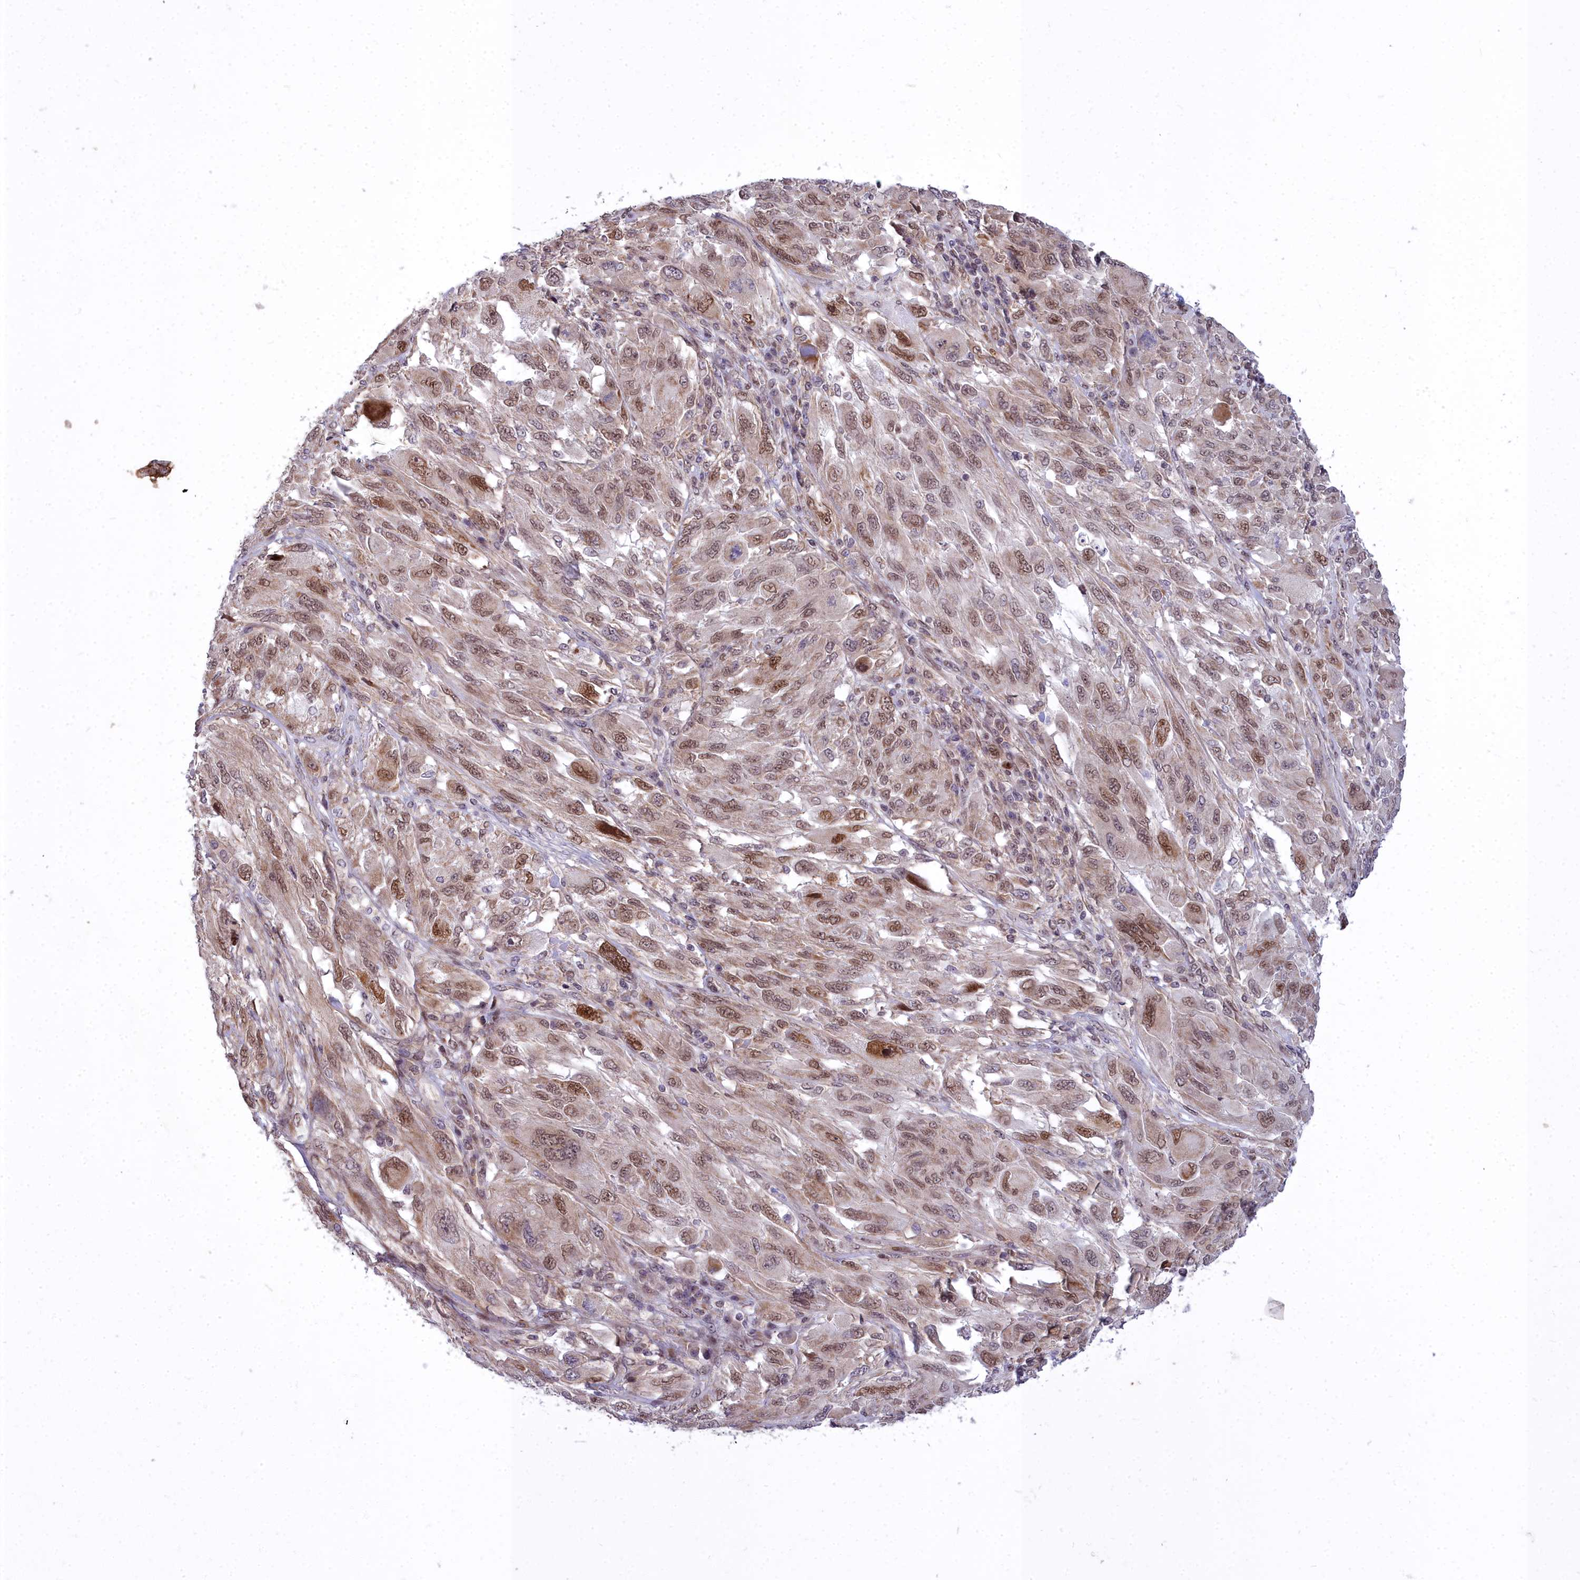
{"staining": {"intensity": "moderate", "quantity": ">75%", "location": "nuclear"}, "tissue": "melanoma", "cell_type": "Tumor cells", "image_type": "cancer", "snomed": [{"axis": "morphology", "description": "Malignant melanoma, NOS"}, {"axis": "topography", "description": "Skin"}], "caption": "This is a micrograph of immunohistochemistry staining of melanoma, which shows moderate staining in the nuclear of tumor cells.", "gene": "ABCB8", "patient": {"sex": "female", "age": 91}}